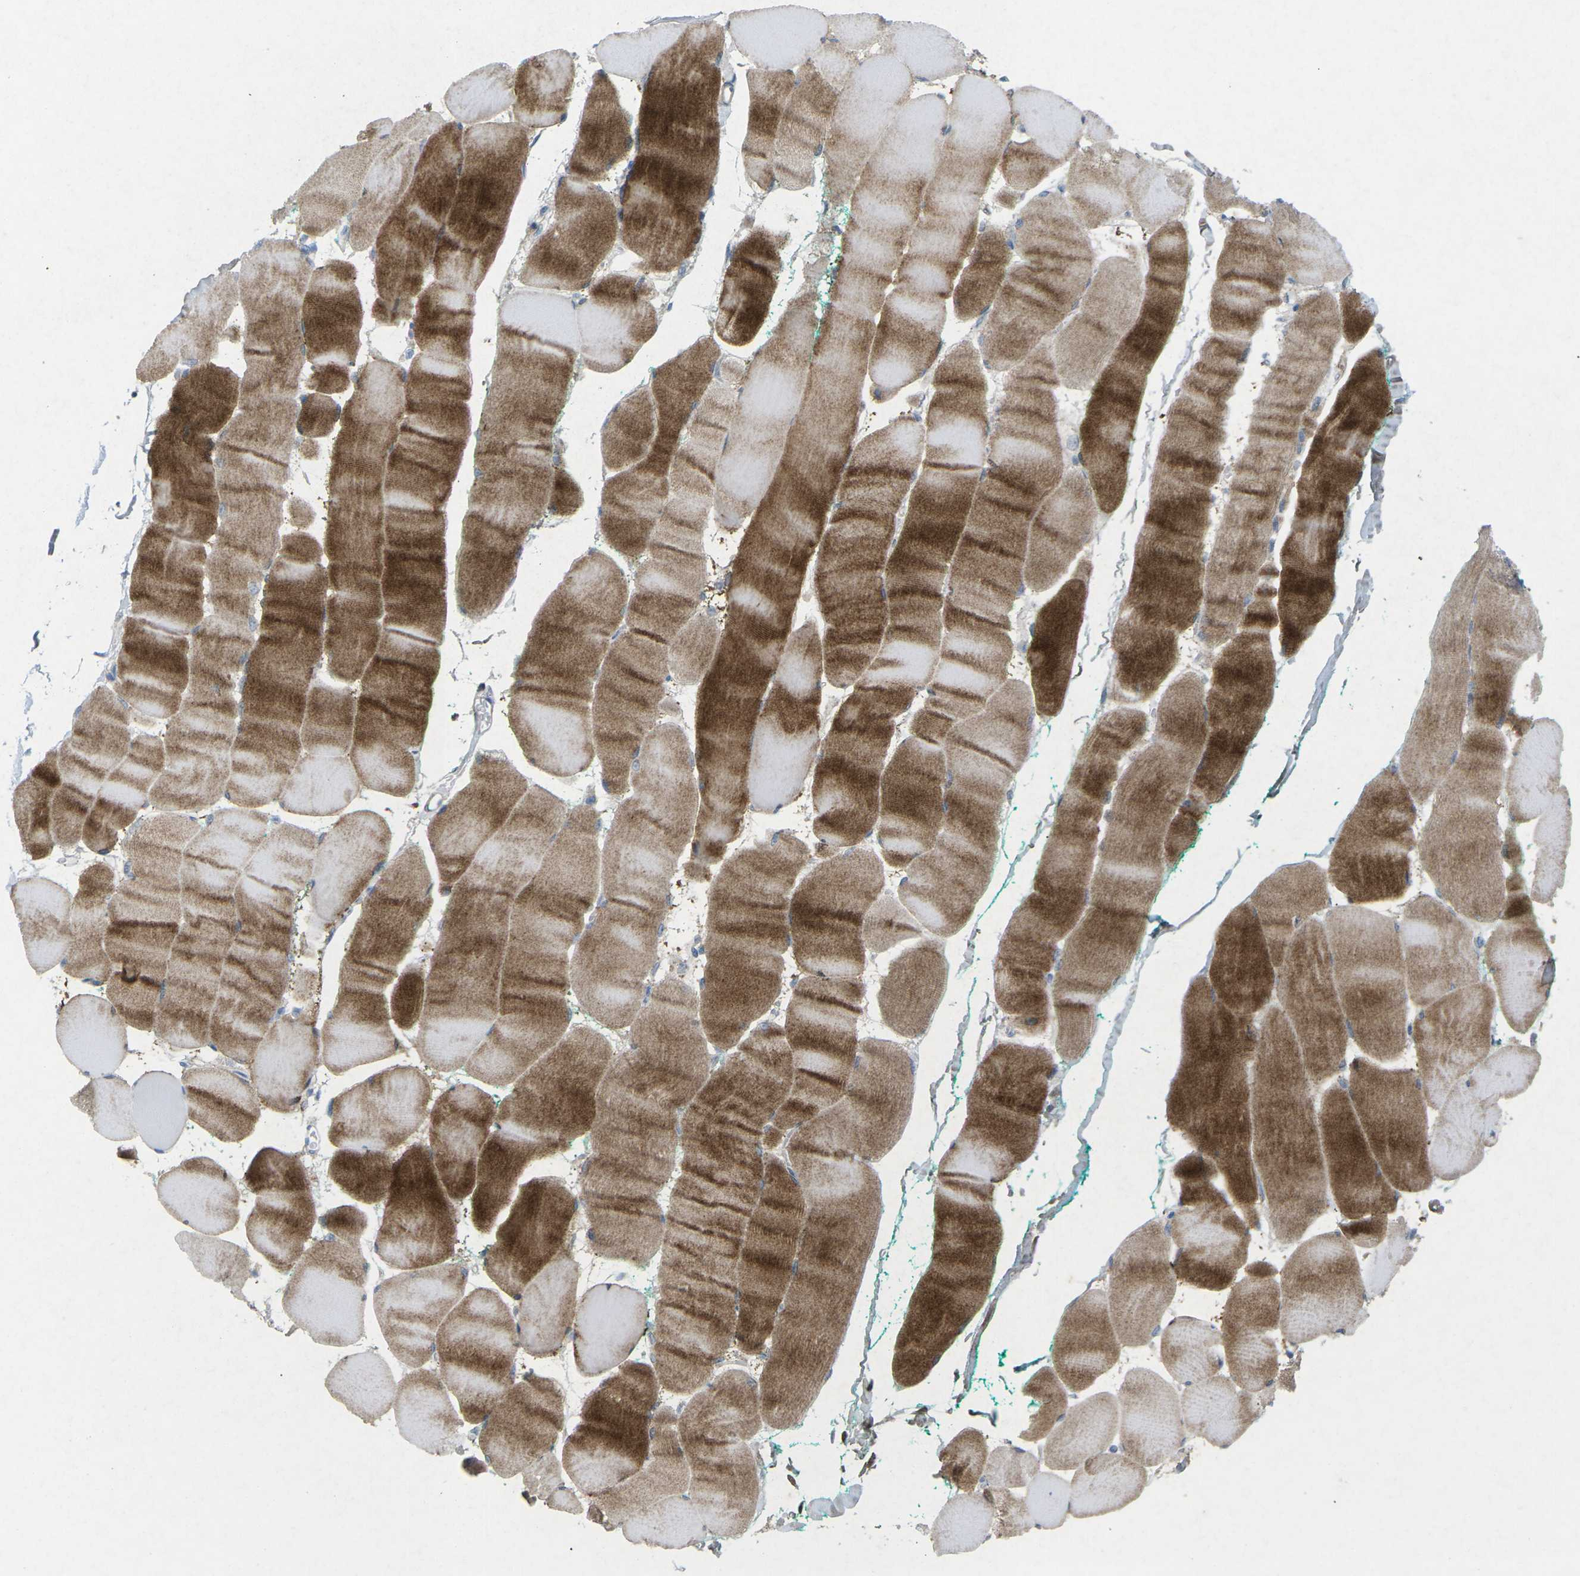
{"staining": {"intensity": "strong", "quantity": ">75%", "location": "cytoplasmic/membranous"}, "tissue": "skeletal muscle", "cell_type": "Myocytes", "image_type": "normal", "snomed": [{"axis": "morphology", "description": "Normal tissue, NOS"}, {"axis": "morphology", "description": "Squamous cell carcinoma, NOS"}, {"axis": "topography", "description": "Skeletal muscle"}], "caption": "The immunohistochemical stain highlights strong cytoplasmic/membranous expression in myocytes of normal skeletal muscle.", "gene": "STK11", "patient": {"sex": "male", "age": 51}}